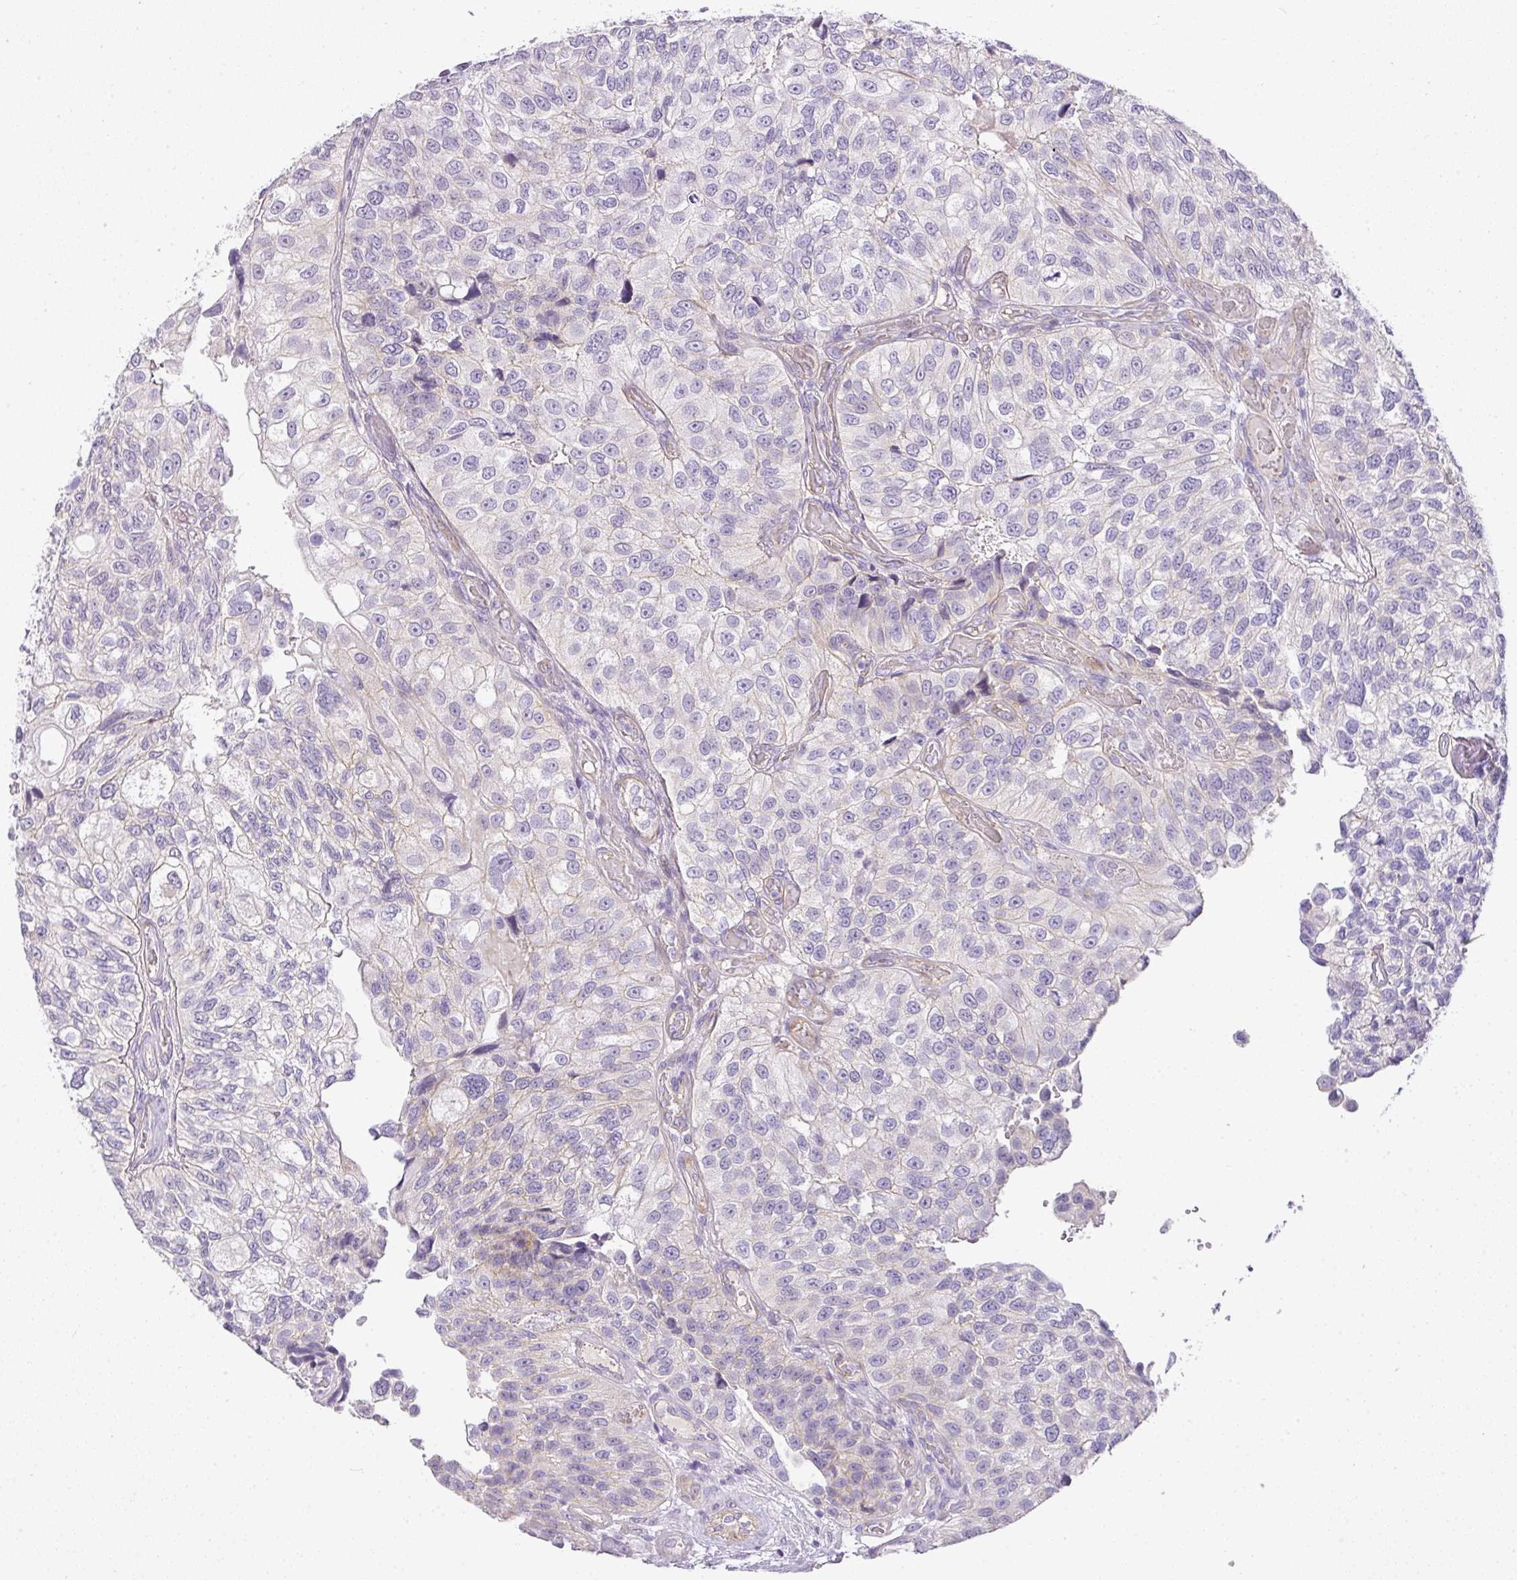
{"staining": {"intensity": "negative", "quantity": "none", "location": "none"}, "tissue": "urothelial cancer", "cell_type": "Tumor cells", "image_type": "cancer", "snomed": [{"axis": "morphology", "description": "Urothelial carcinoma, NOS"}, {"axis": "topography", "description": "Urinary bladder"}], "caption": "Tumor cells are negative for protein expression in human urothelial cancer.", "gene": "RAX2", "patient": {"sex": "male", "age": 87}}